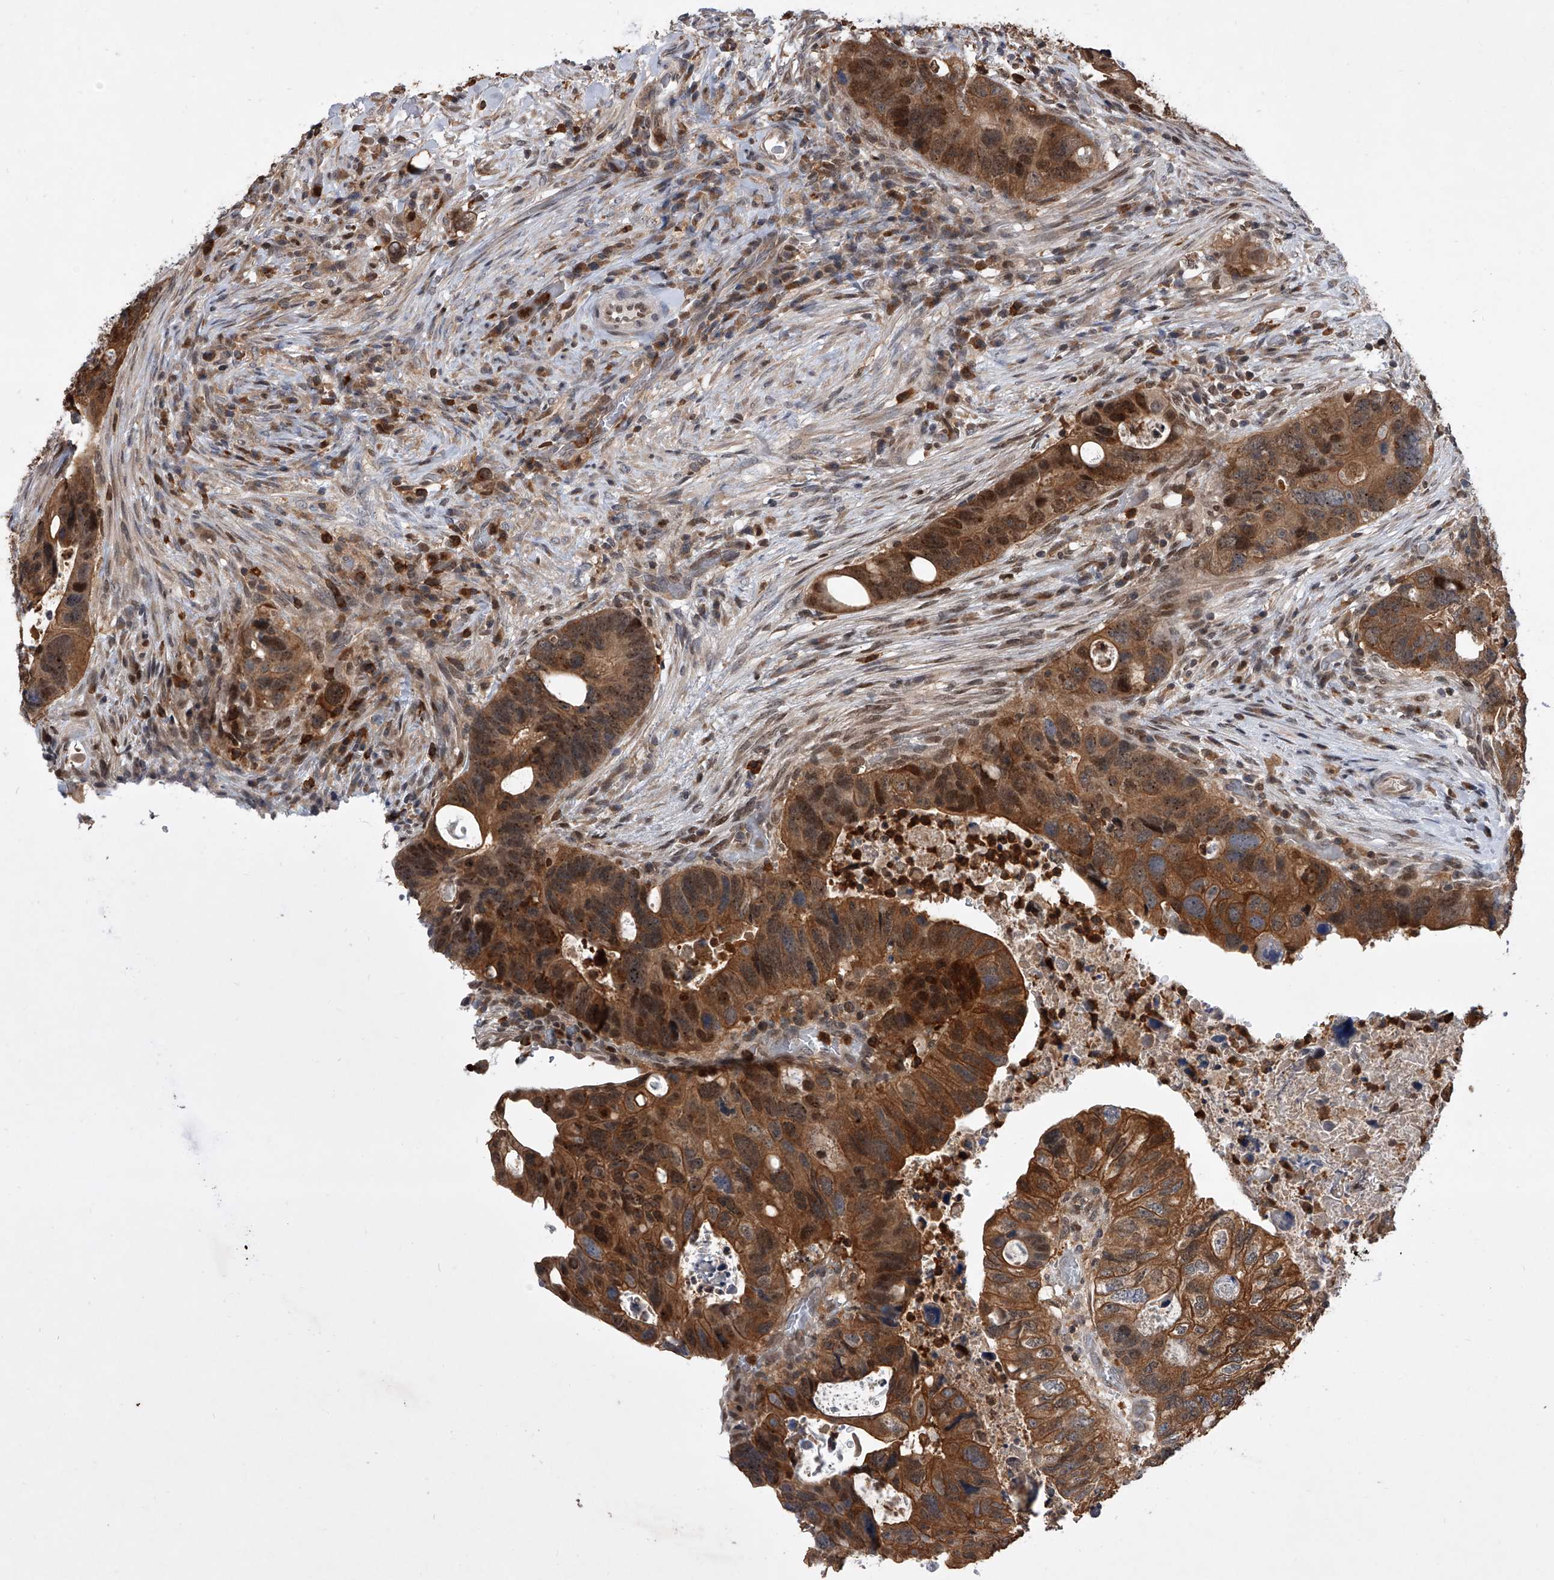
{"staining": {"intensity": "strong", "quantity": ">75%", "location": "cytoplasmic/membranous,nuclear"}, "tissue": "colorectal cancer", "cell_type": "Tumor cells", "image_type": "cancer", "snomed": [{"axis": "morphology", "description": "Adenocarcinoma, NOS"}, {"axis": "topography", "description": "Rectum"}], "caption": "An IHC histopathology image of neoplastic tissue is shown. Protein staining in brown highlights strong cytoplasmic/membranous and nuclear positivity in colorectal cancer within tumor cells. (IHC, brightfield microscopy, high magnification).", "gene": "BHLHE23", "patient": {"sex": "male", "age": 59}}